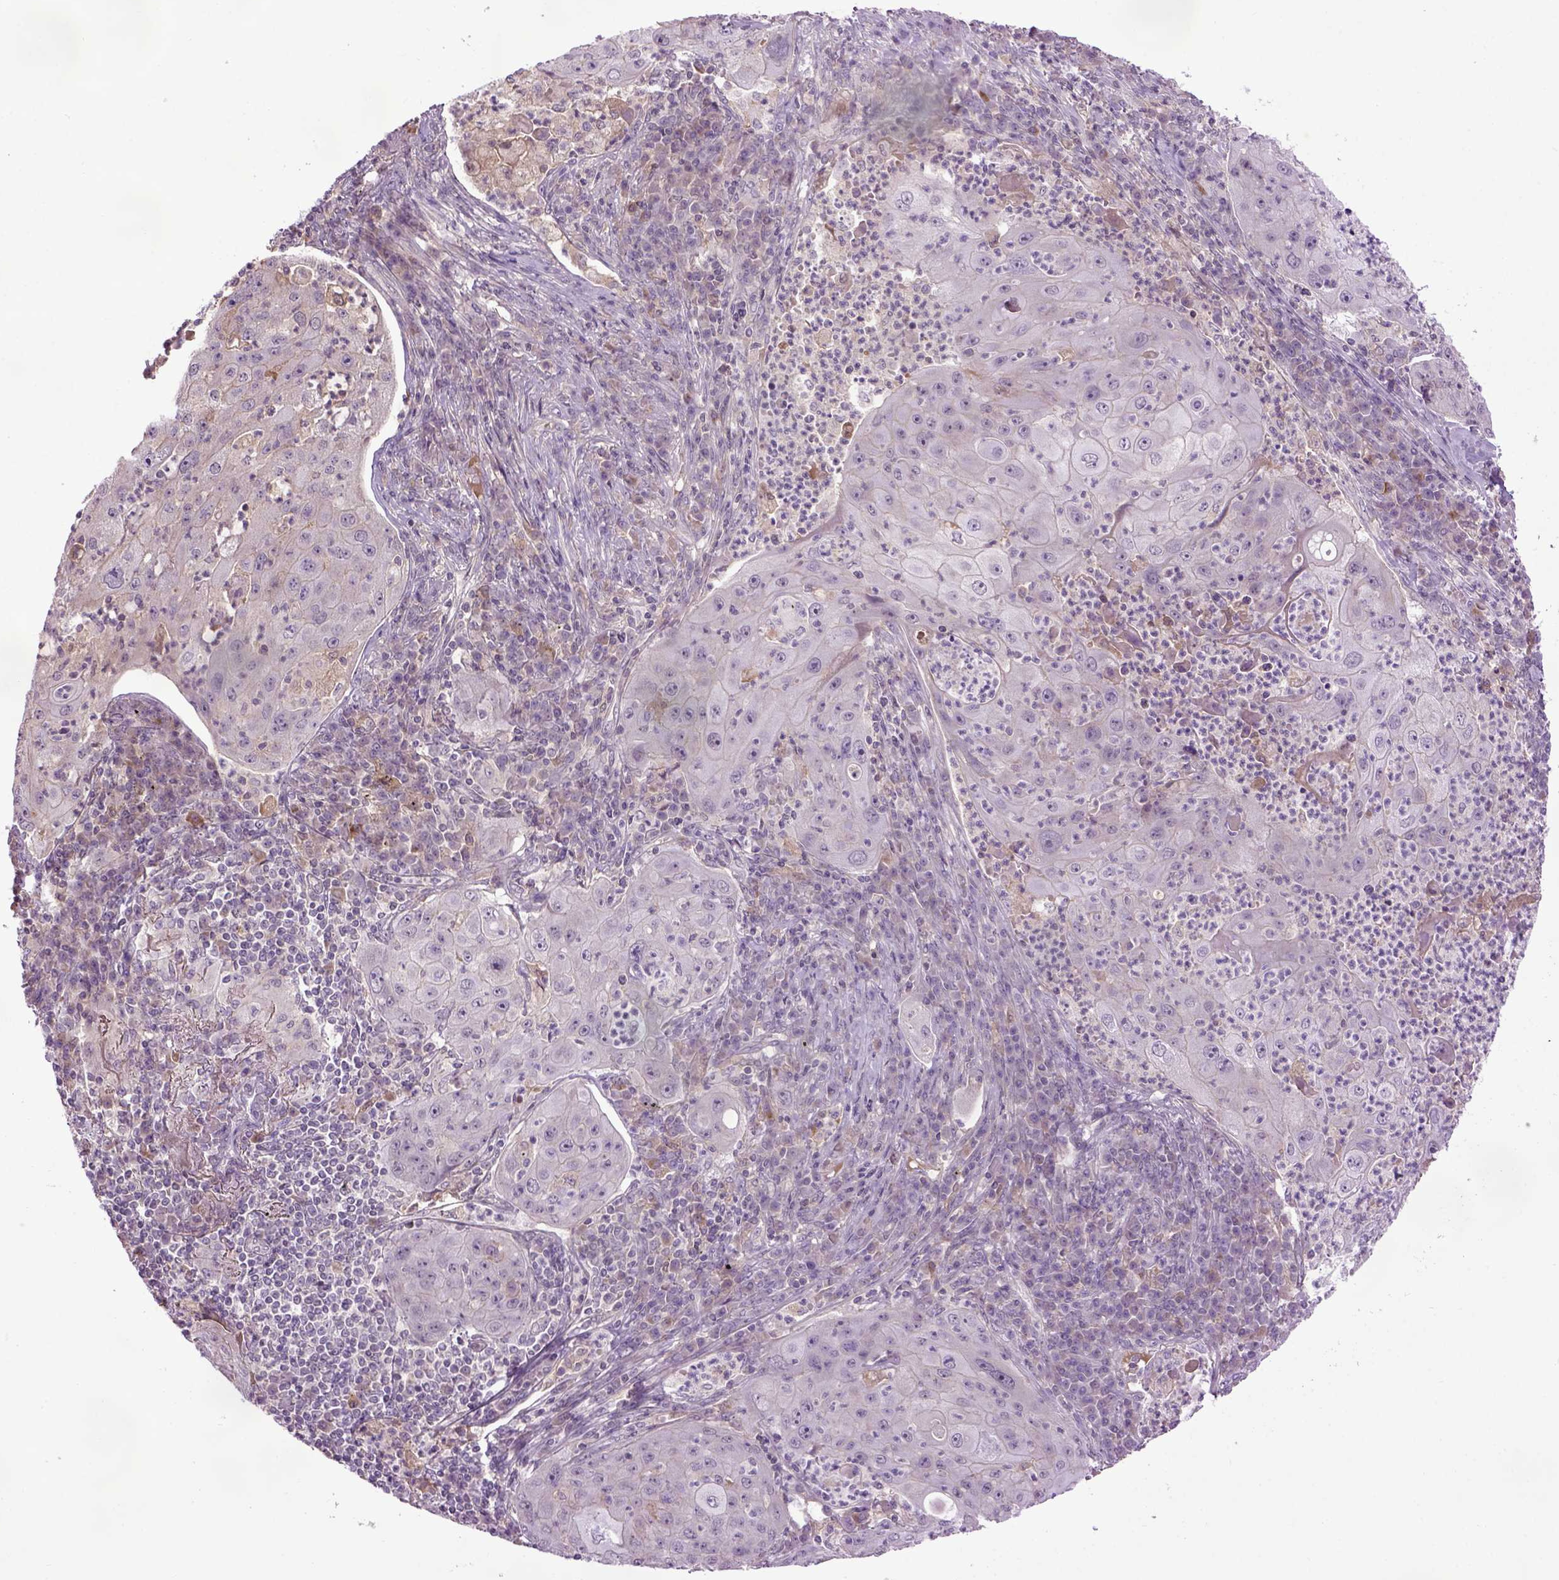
{"staining": {"intensity": "negative", "quantity": "none", "location": "none"}, "tissue": "lung cancer", "cell_type": "Tumor cells", "image_type": "cancer", "snomed": [{"axis": "morphology", "description": "Squamous cell carcinoma, NOS"}, {"axis": "topography", "description": "Lung"}], "caption": "There is no significant positivity in tumor cells of lung squamous cell carcinoma.", "gene": "EMILIN3", "patient": {"sex": "female", "age": 59}}